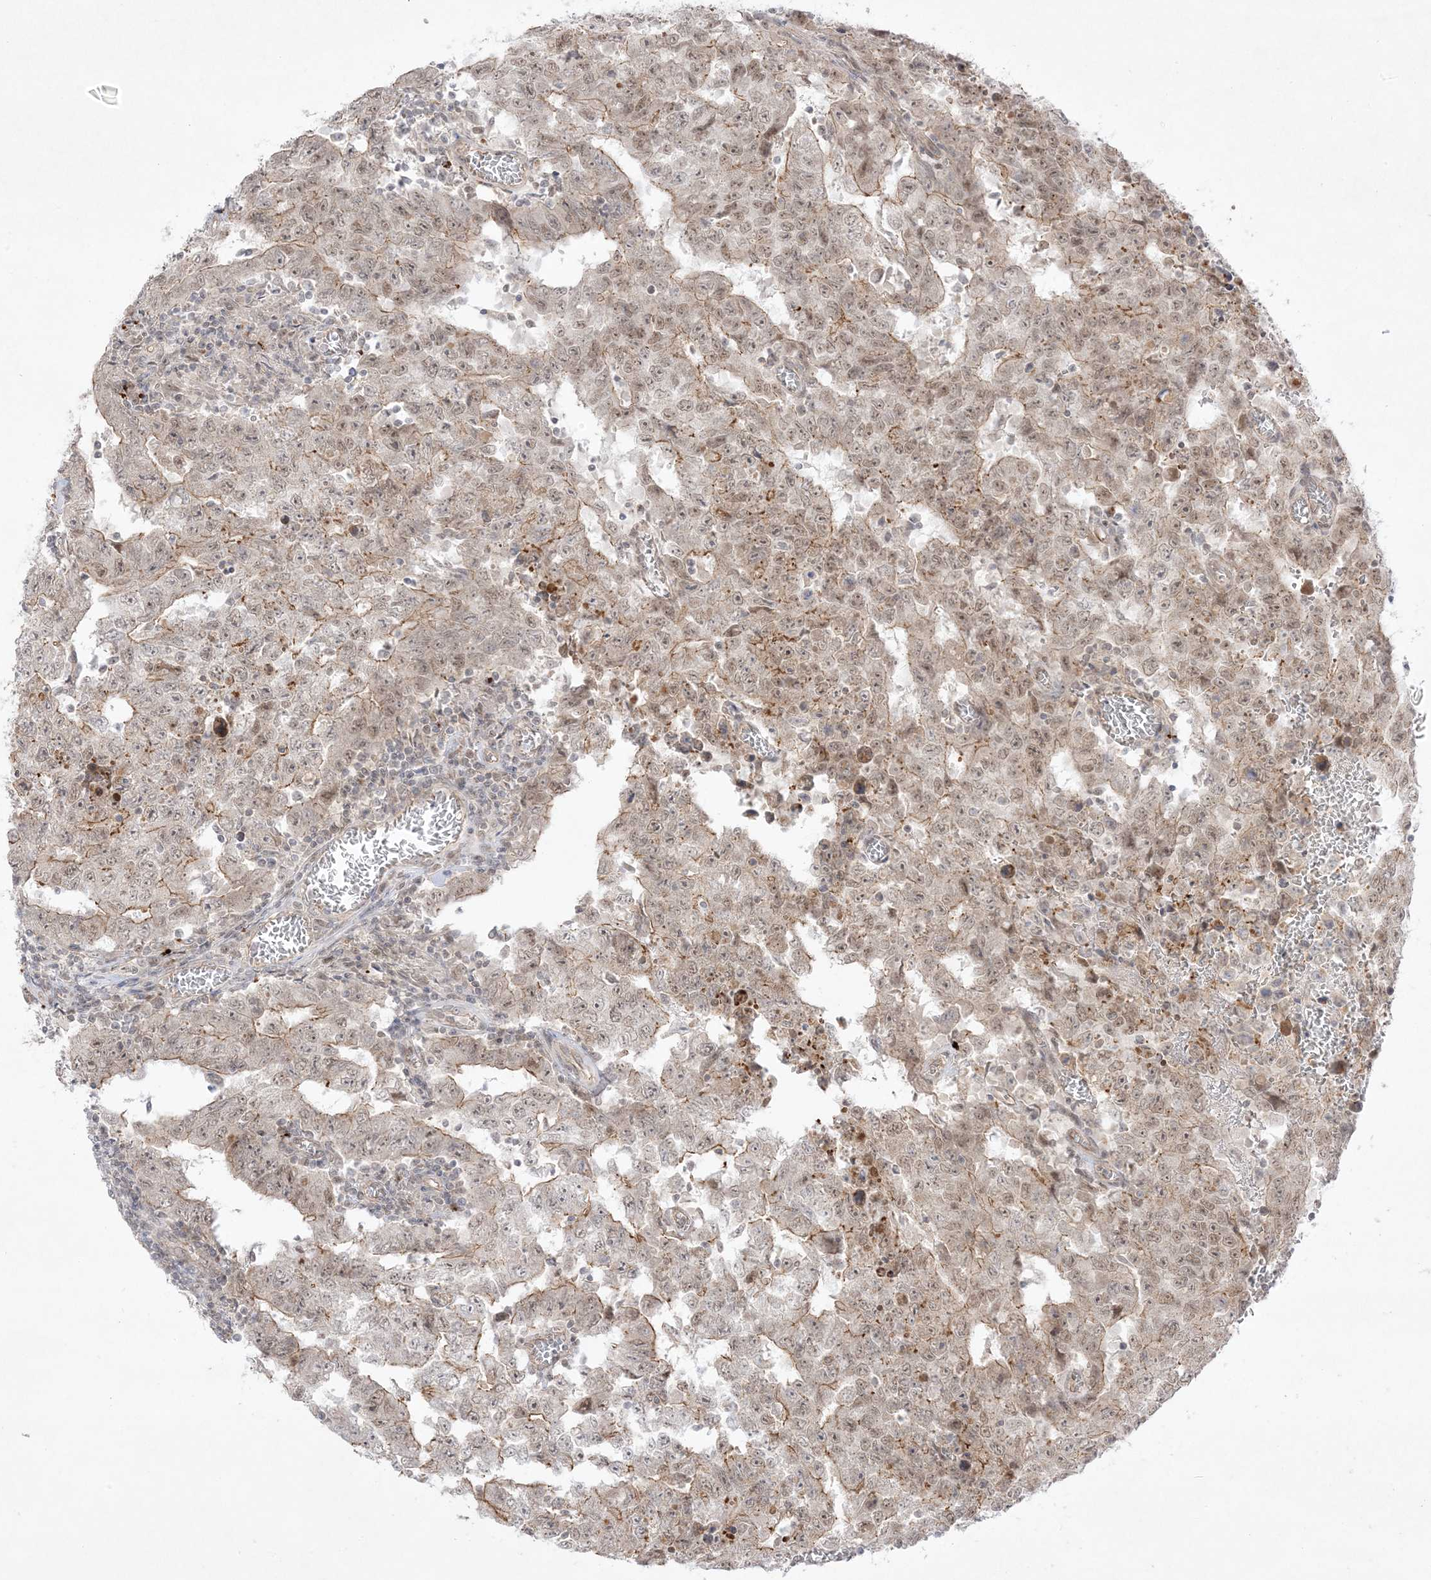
{"staining": {"intensity": "moderate", "quantity": ">75%", "location": "cytoplasmic/membranous,nuclear"}, "tissue": "testis cancer", "cell_type": "Tumor cells", "image_type": "cancer", "snomed": [{"axis": "morphology", "description": "Carcinoma, Embryonal, NOS"}, {"axis": "topography", "description": "Testis"}], "caption": "This is an image of IHC staining of testis cancer (embryonal carcinoma), which shows moderate staining in the cytoplasmic/membranous and nuclear of tumor cells.", "gene": "PTK6", "patient": {"sex": "male", "age": 26}}